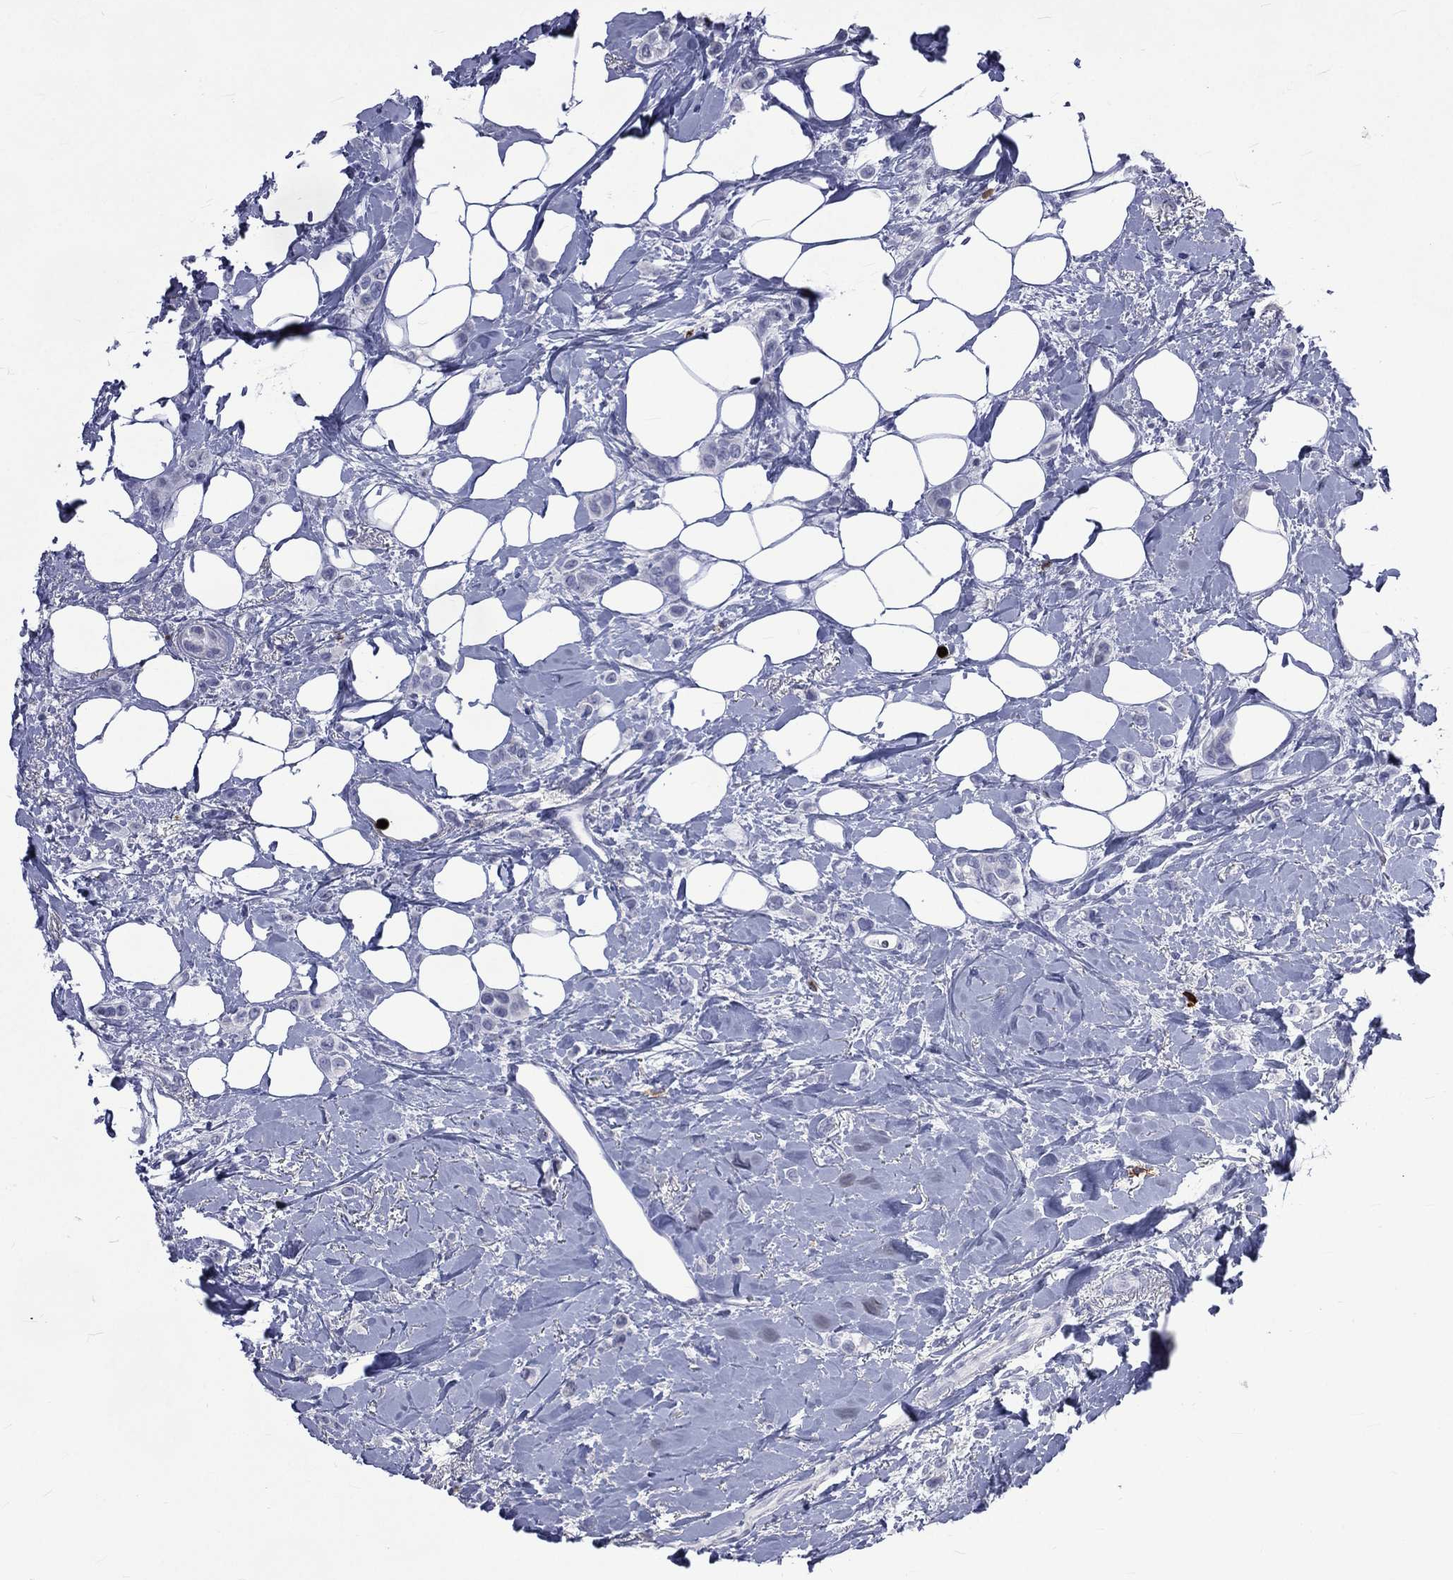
{"staining": {"intensity": "negative", "quantity": "none", "location": "none"}, "tissue": "breast cancer", "cell_type": "Tumor cells", "image_type": "cancer", "snomed": [{"axis": "morphology", "description": "Lobular carcinoma"}, {"axis": "topography", "description": "Breast"}], "caption": "The immunohistochemistry (IHC) histopathology image has no significant positivity in tumor cells of breast lobular carcinoma tissue.", "gene": "ELANE", "patient": {"sex": "female", "age": 66}}